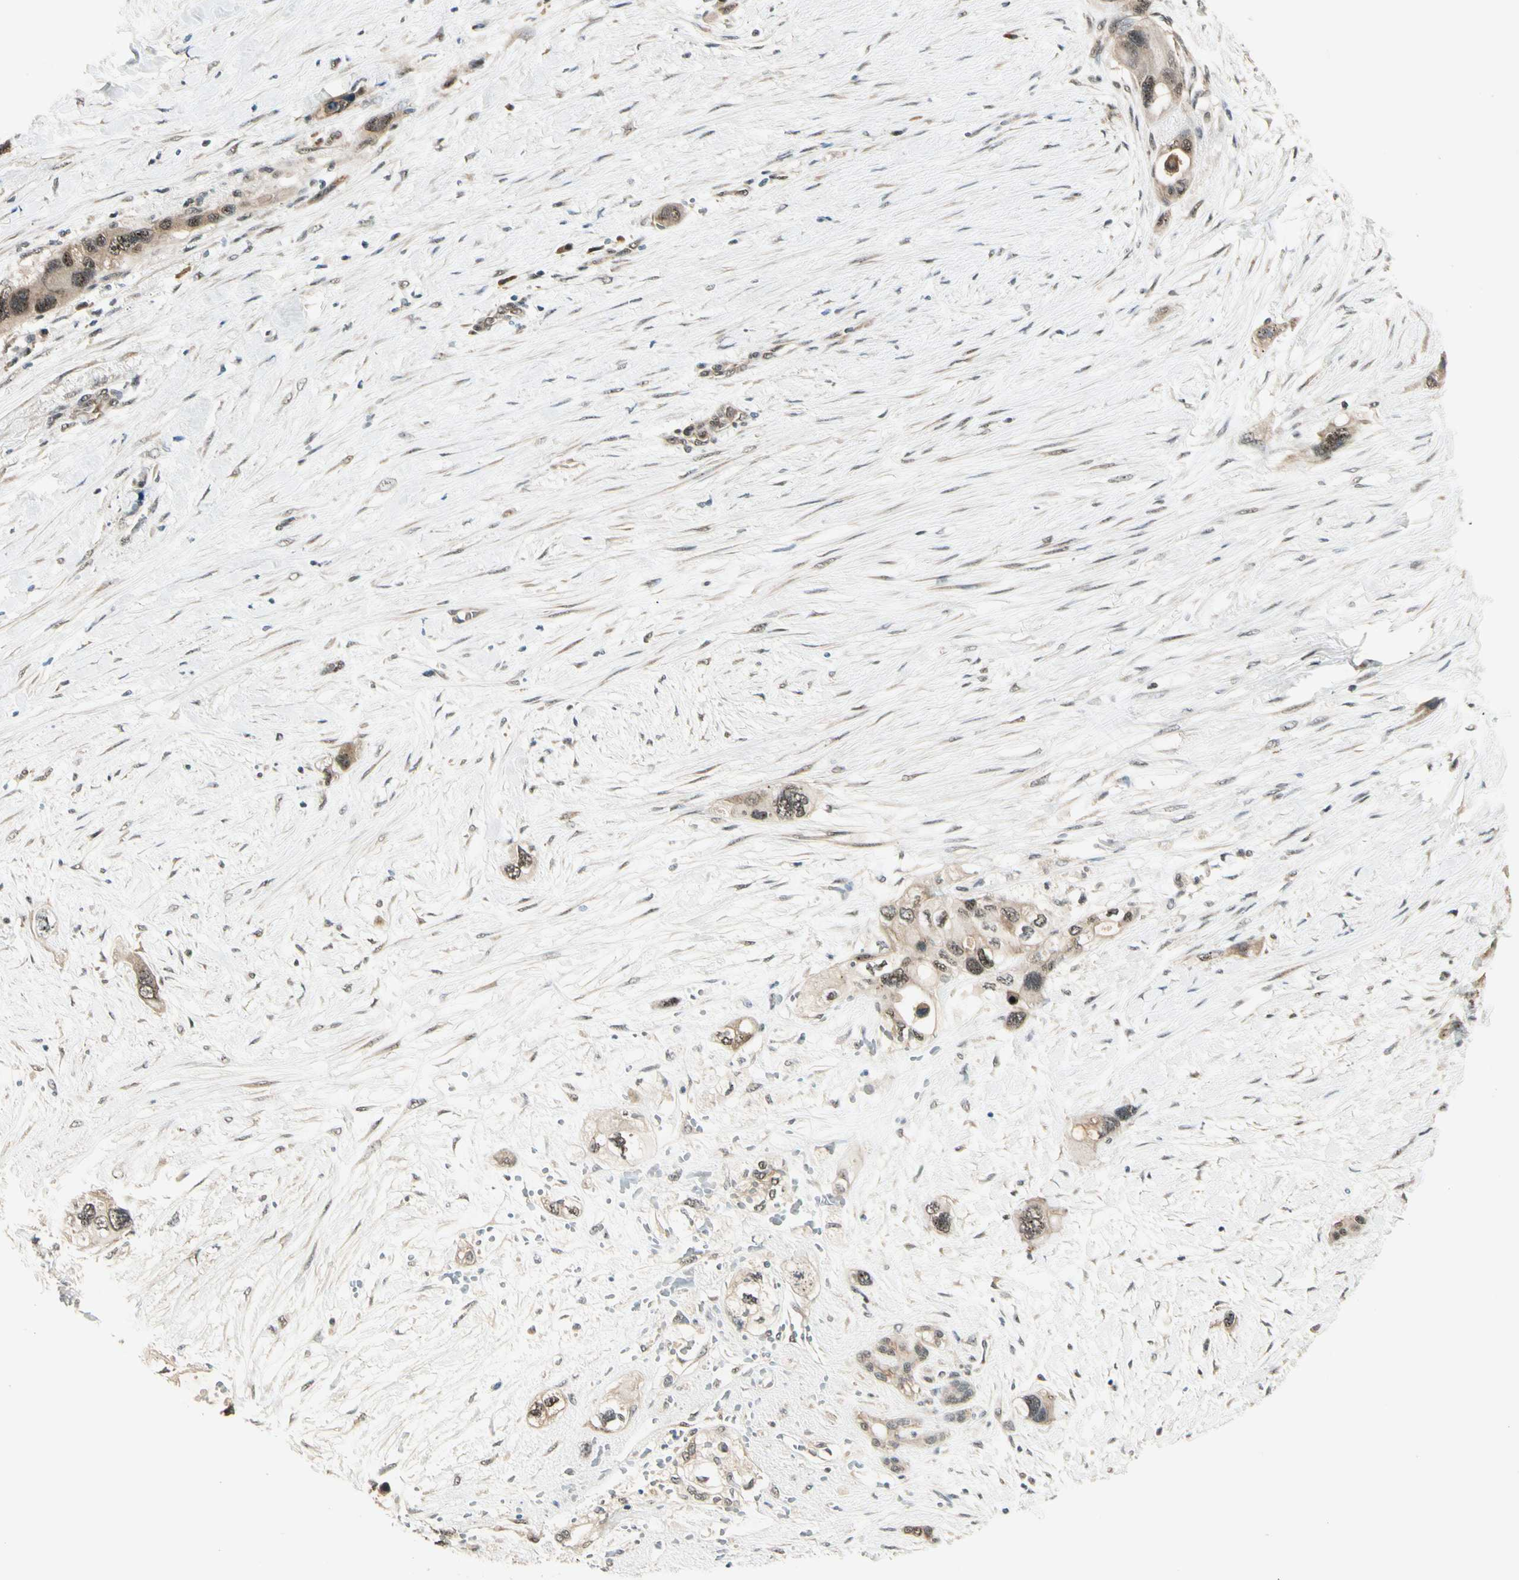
{"staining": {"intensity": "moderate", "quantity": ">75%", "location": "cytoplasmic/membranous"}, "tissue": "pancreatic cancer", "cell_type": "Tumor cells", "image_type": "cancer", "snomed": [{"axis": "morphology", "description": "Adenocarcinoma, NOS"}, {"axis": "topography", "description": "Pancreas"}], "caption": "IHC of pancreatic cancer exhibits medium levels of moderate cytoplasmic/membranous staining in approximately >75% of tumor cells. The protein of interest is shown in brown color, while the nuclei are stained blue.", "gene": "MCPH1", "patient": {"sex": "male", "age": 46}}